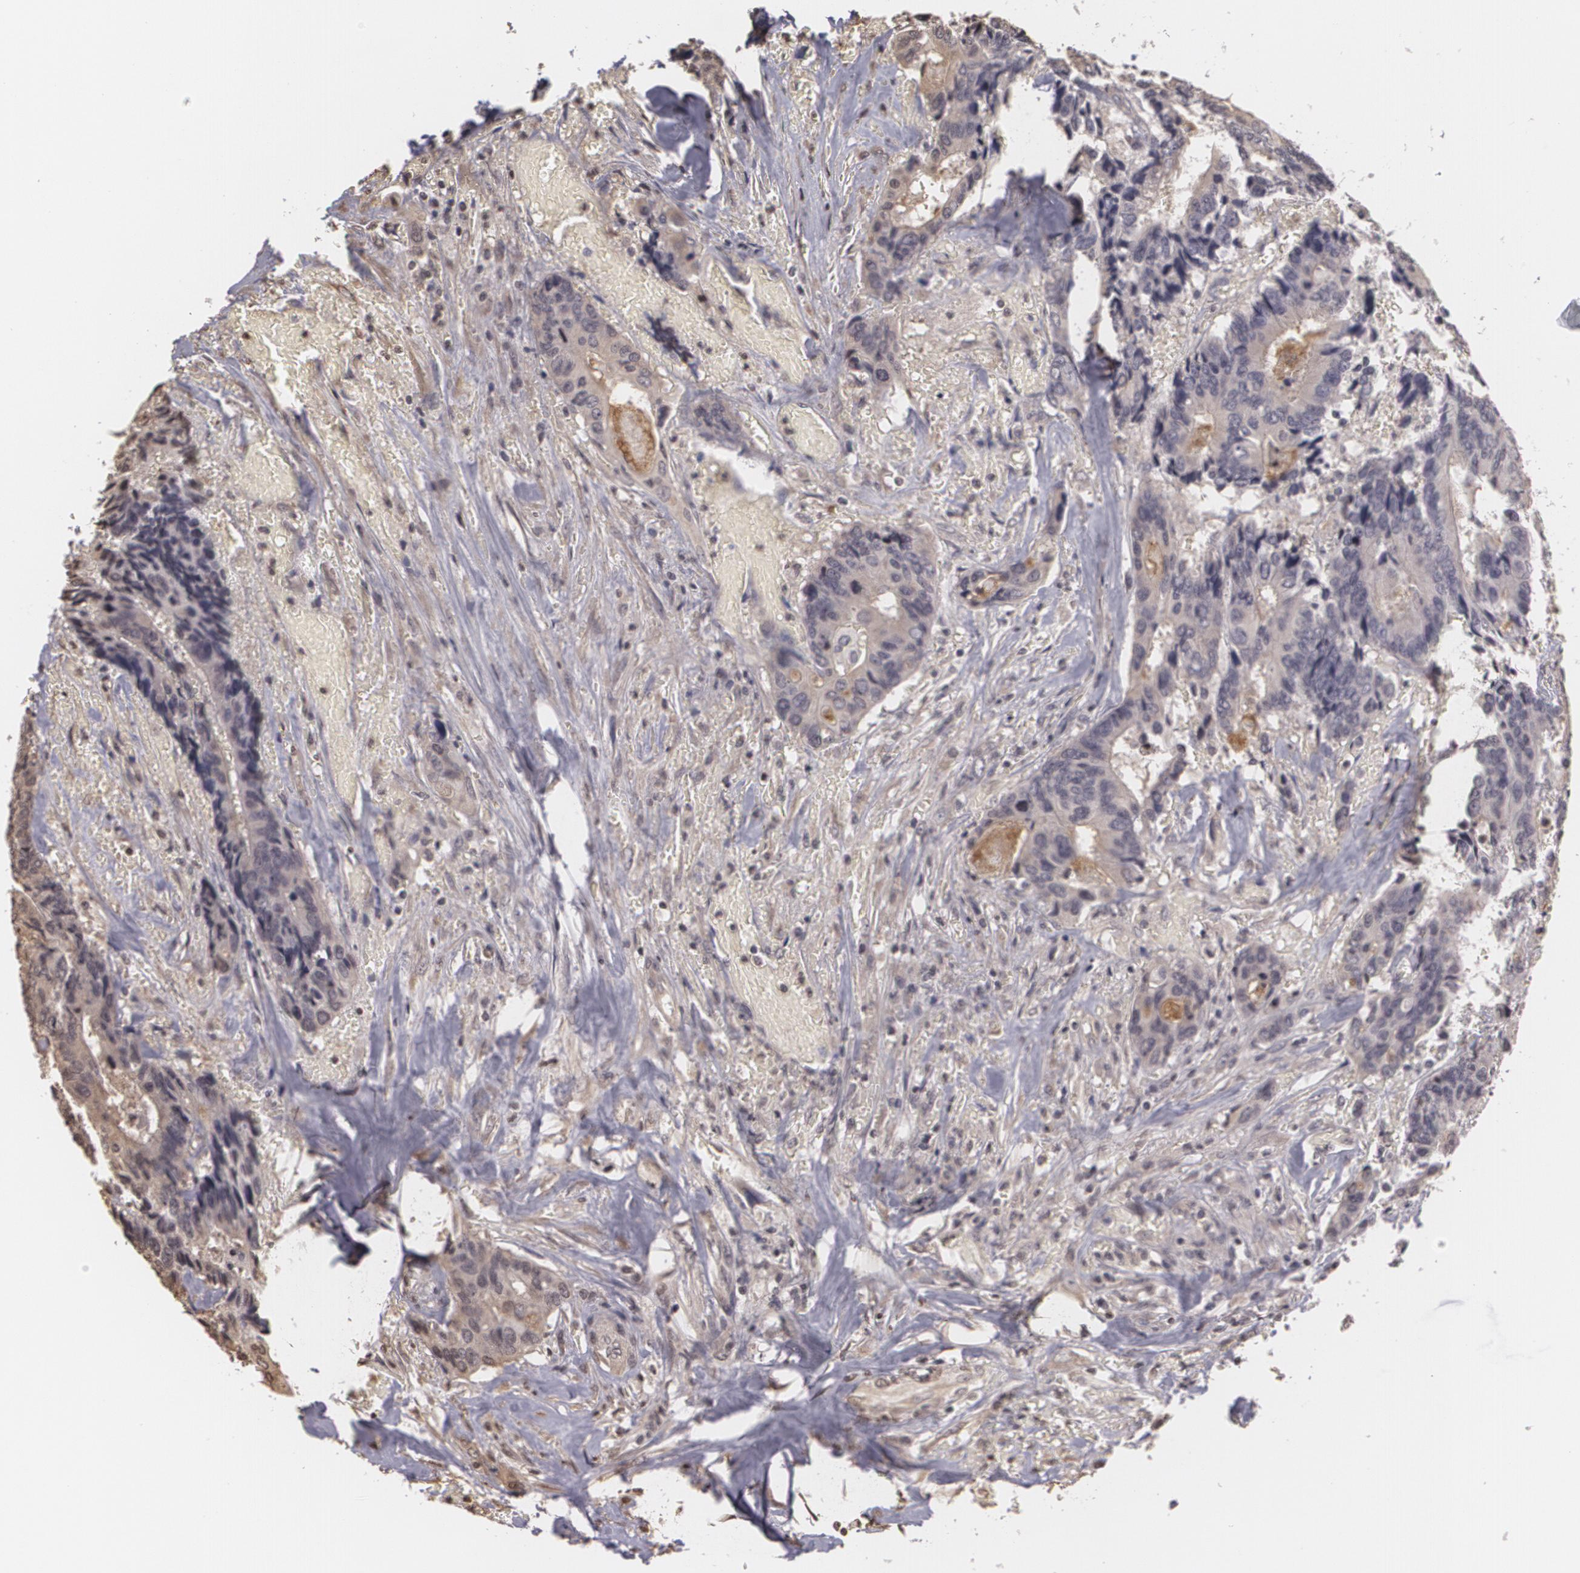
{"staining": {"intensity": "weak", "quantity": "<25%", "location": "cytoplasmic/membranous"}, "tissue": "colorectal cancer", "cell_type": "Tumor cells", "image_type": "cancer", "snomed": [{"axis": "morphology", "description": "Adenocarcinoma, NOS"}, {"axis": "topography", "description": "Rectum"}], "caption": "Tumor cells are negative for protein expression in human colorectal cancer (adenocarcinoma).", "gene": "MUC1", "patient": {"sex": "male", "age": 55}}